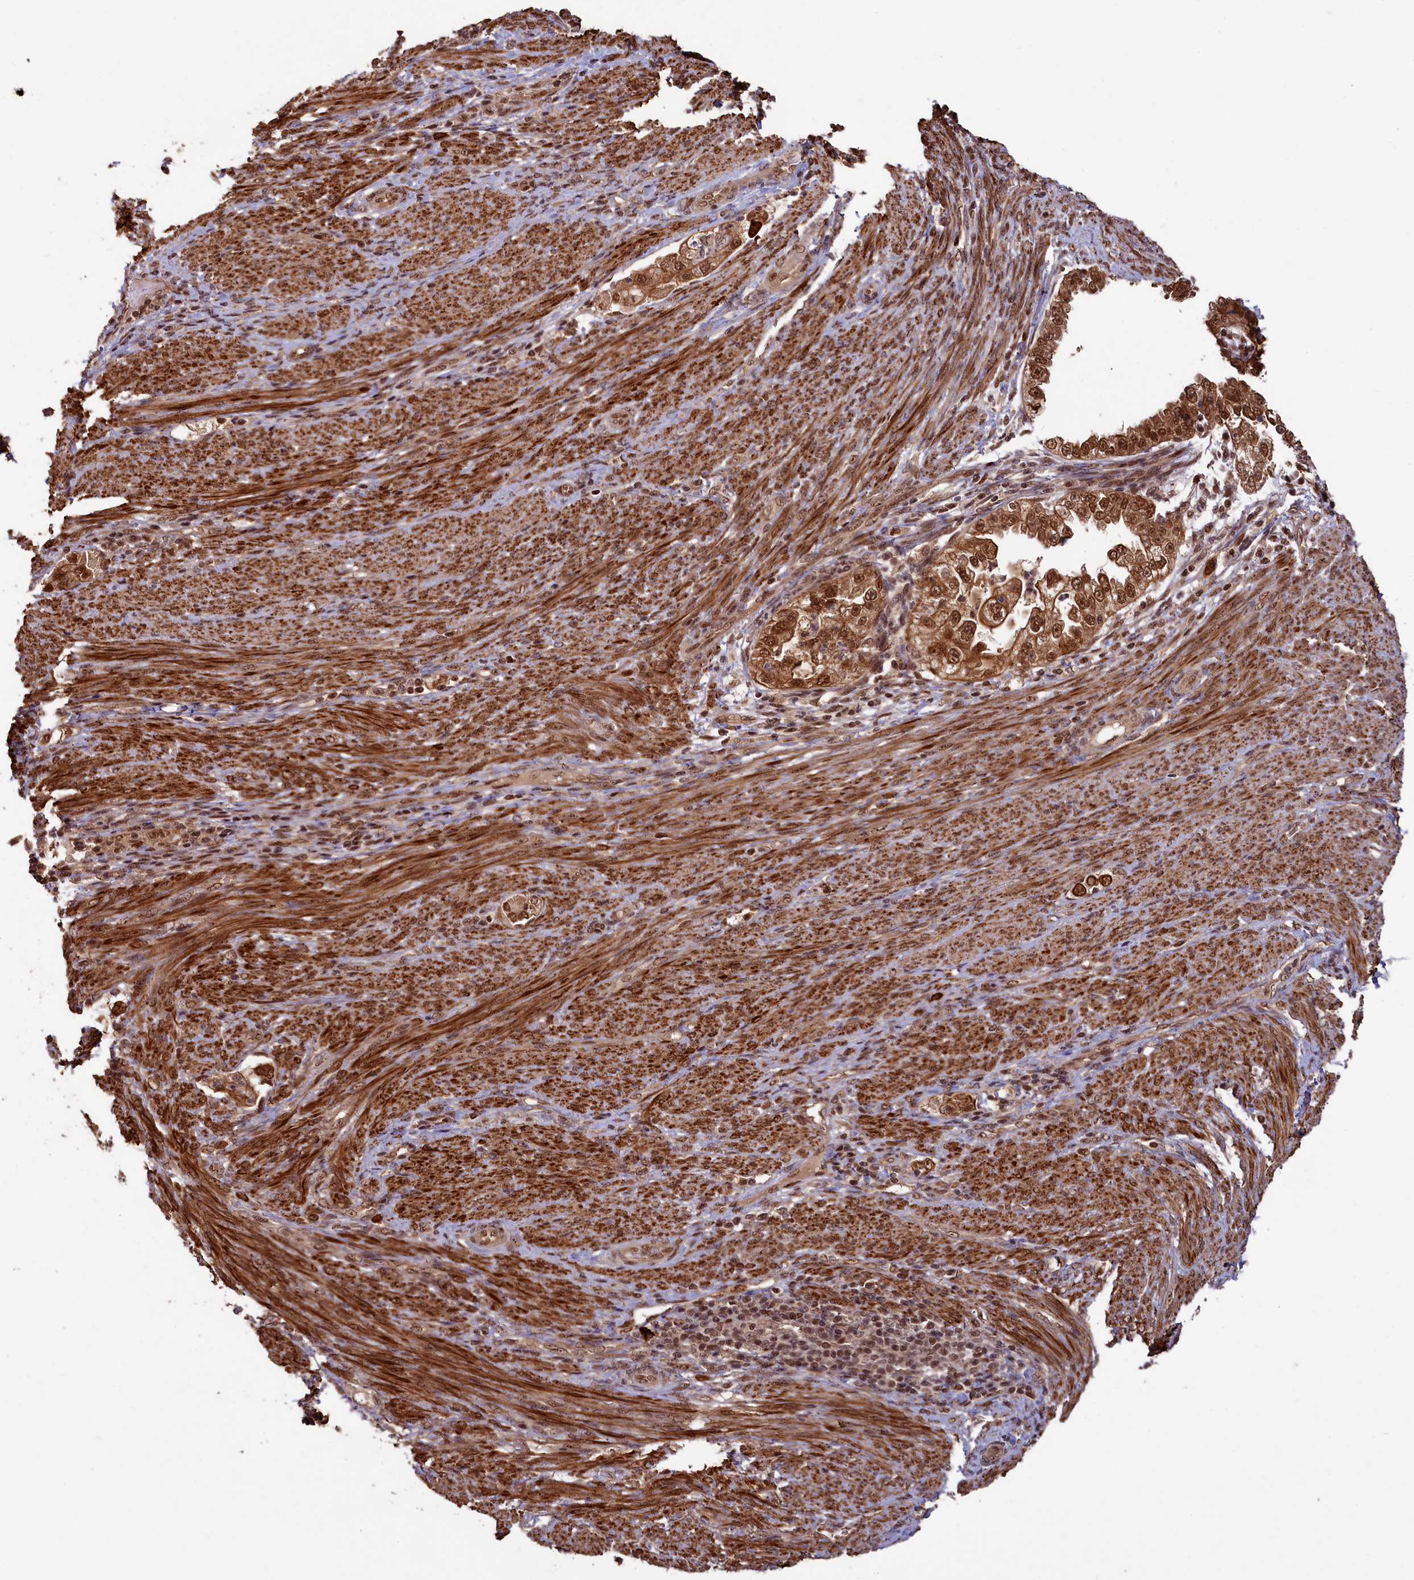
{"staining": {"intensity": "strong", "quantity": ">75%", "location": "cytoplasmic/membranous,nuclear"}, "tissue": "endometrial cancer", "cell_type": "Tumor cells", "image_type": "cancer", "snomed": [{"axis": "morphology", "description": "Adenocarcinoma, NOS"}, {"axis": "topography", "description": "Endometrium"}], "caption": "There is high levels of strong cytoplasmic/membranous and nuclear staining in tumor cells of endometrial cancer, as demonstrated by immunohistochemical staining (brown color).", "gene": "NAE1", "patient": {"sex": "female", "age": 85}}